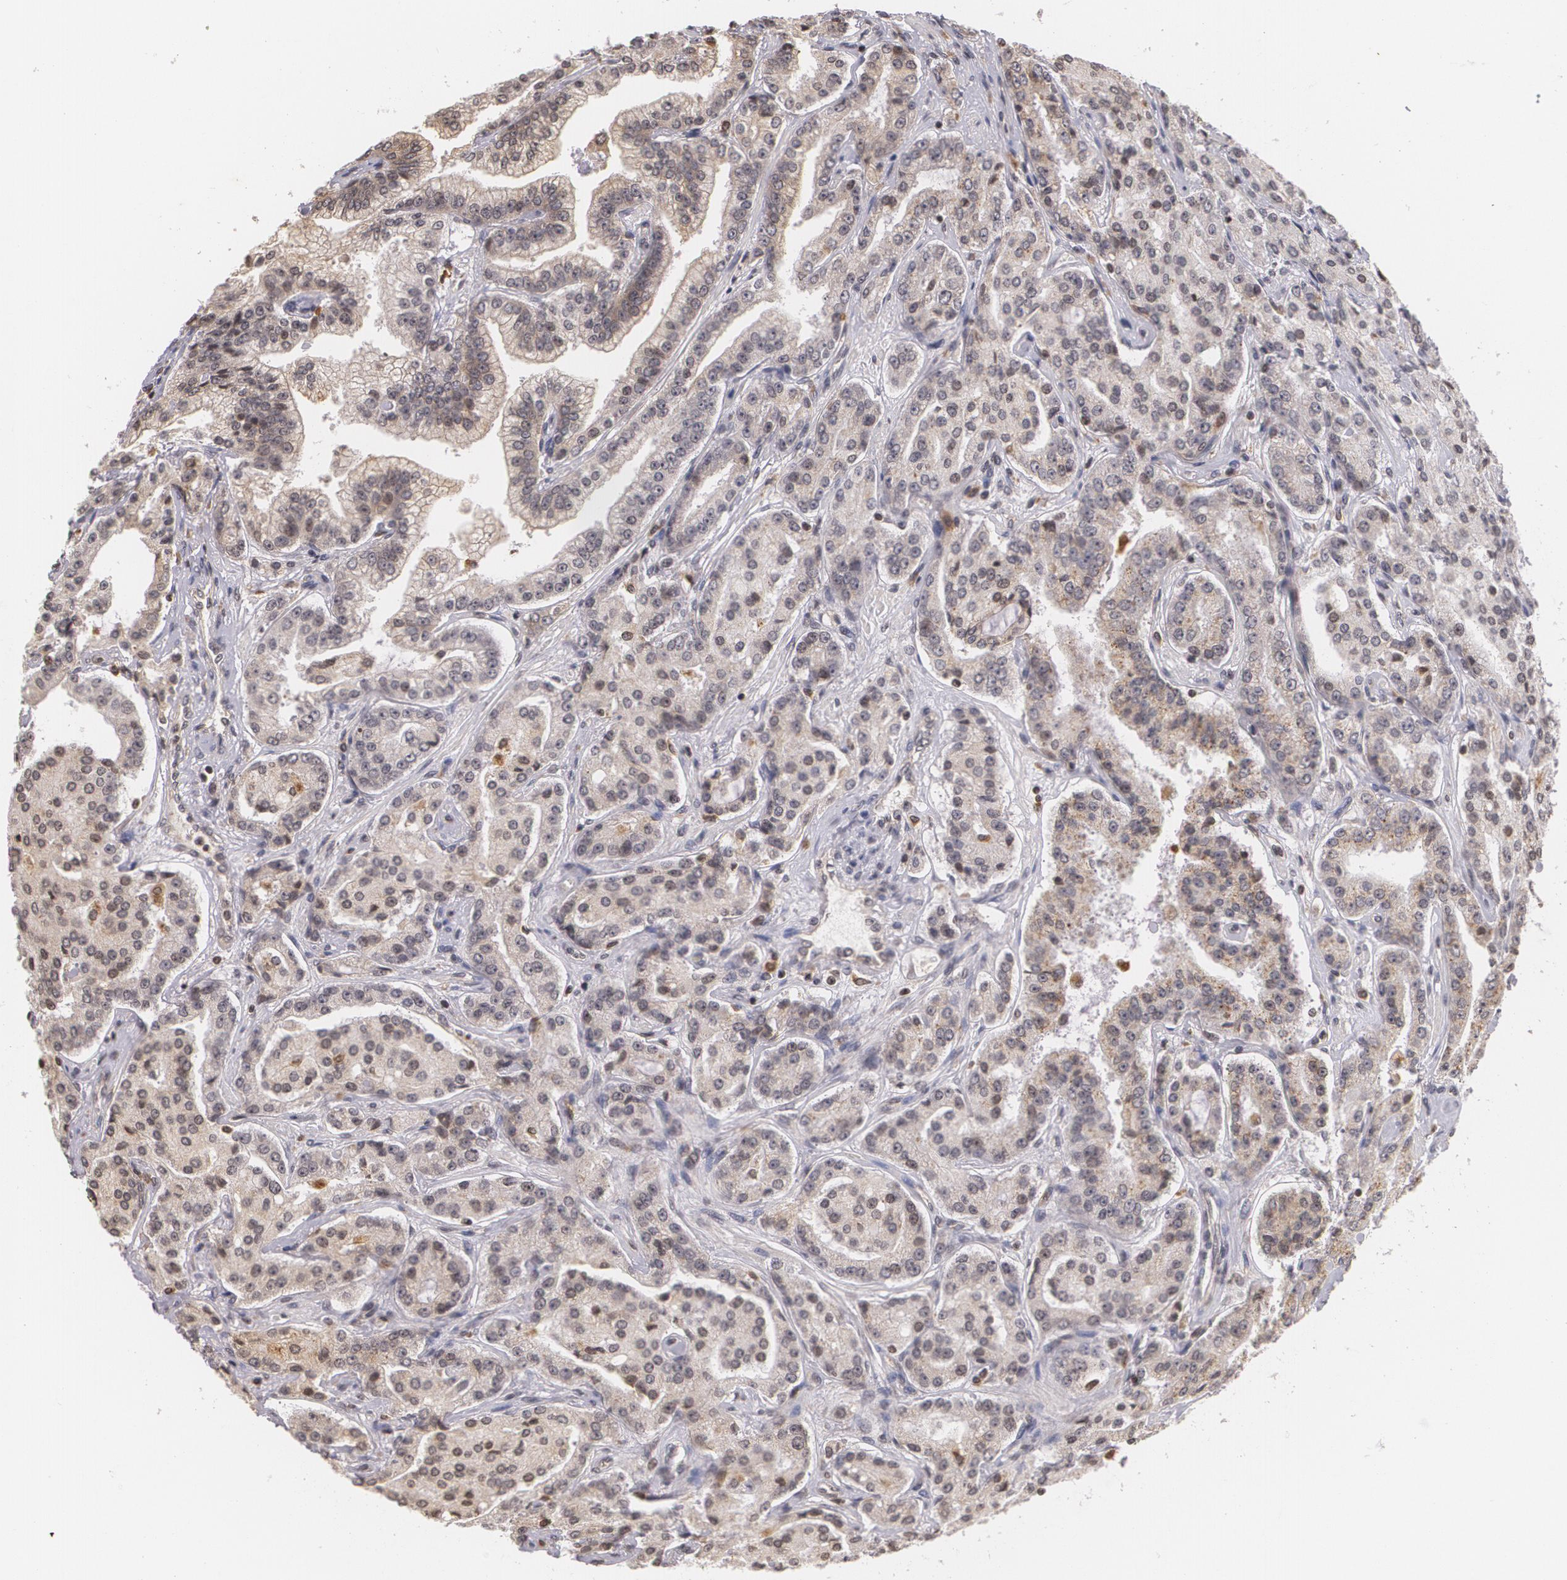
{"staining": {"intensity": "weak", "quantity": ">75%", "location": "cytoplasmic/membranous"}, "tissue": "prostate cancer", "cell_type": "Tumor cells", "image_type": "cancer", "snomed": [{"axis": "morphology", "description": "Adenocarcinoma, Medium grade"}, {"axis": "topography", "description": "Prostate"}], "caption": "A high-resolution histopathology image shows IHC staining of prostate medium-grade adenocarcinoma, which shows weak cytoplasmic/membranous staining in about >75% of tumor cells.", "gene": "VAV3", "patient": {"sex": "male", "age": 72}}